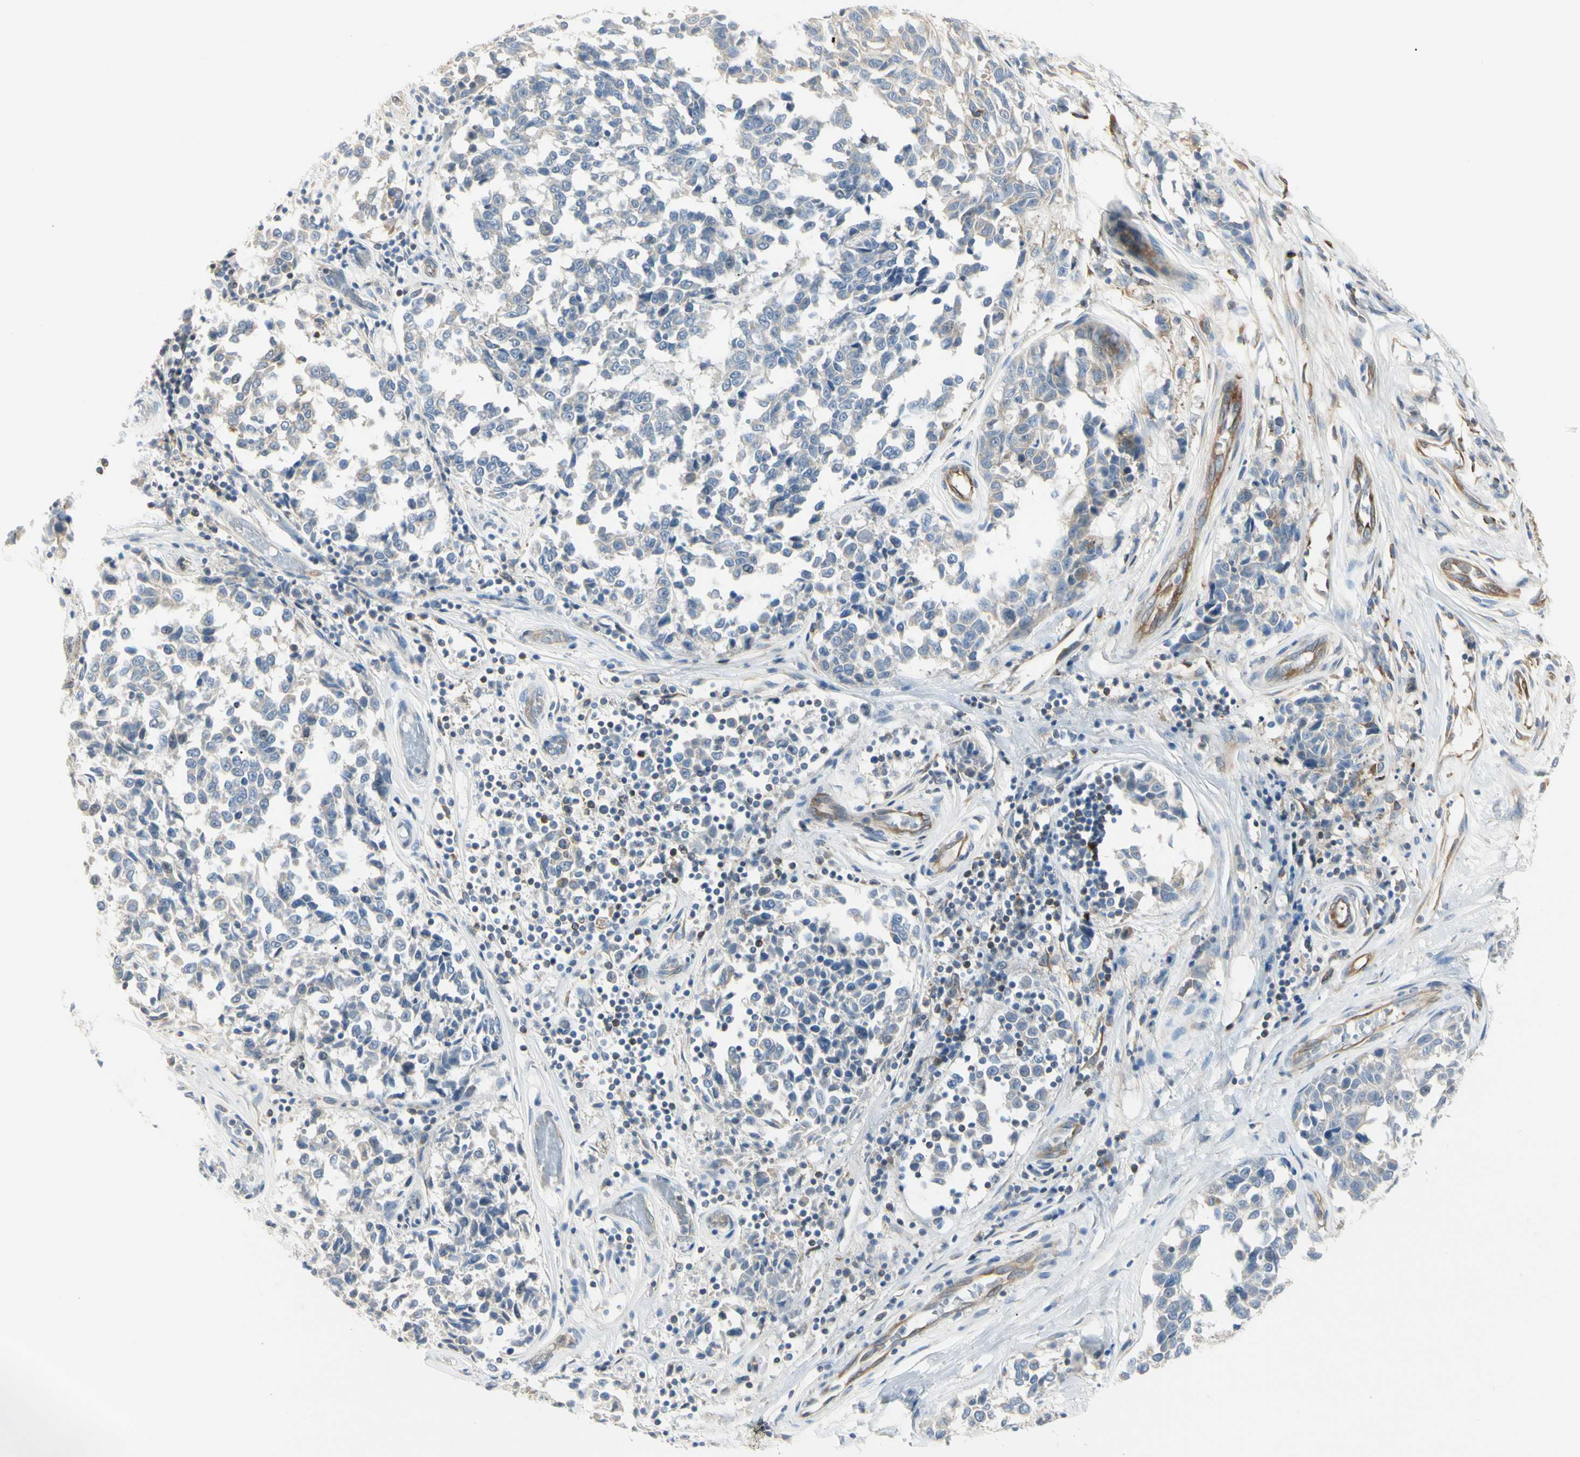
{"staining": {"intensity": "weak", "quantity": "<25%", "location": "cytoplasmic/membranous"}, "tissue": "melanoma", "cell_type": "Tumor cells", "image_type": "cancer", "snomed": [{"axis": "morphology", "description": "Malignant melanoma, NOS"}, {"axis": "topography", "description": "Skin"}], "caption": "There is no significant expression in tumor cells of melanoma.", "gene": "NFKB2", "patient": {"sex": "female", "age": 64}}